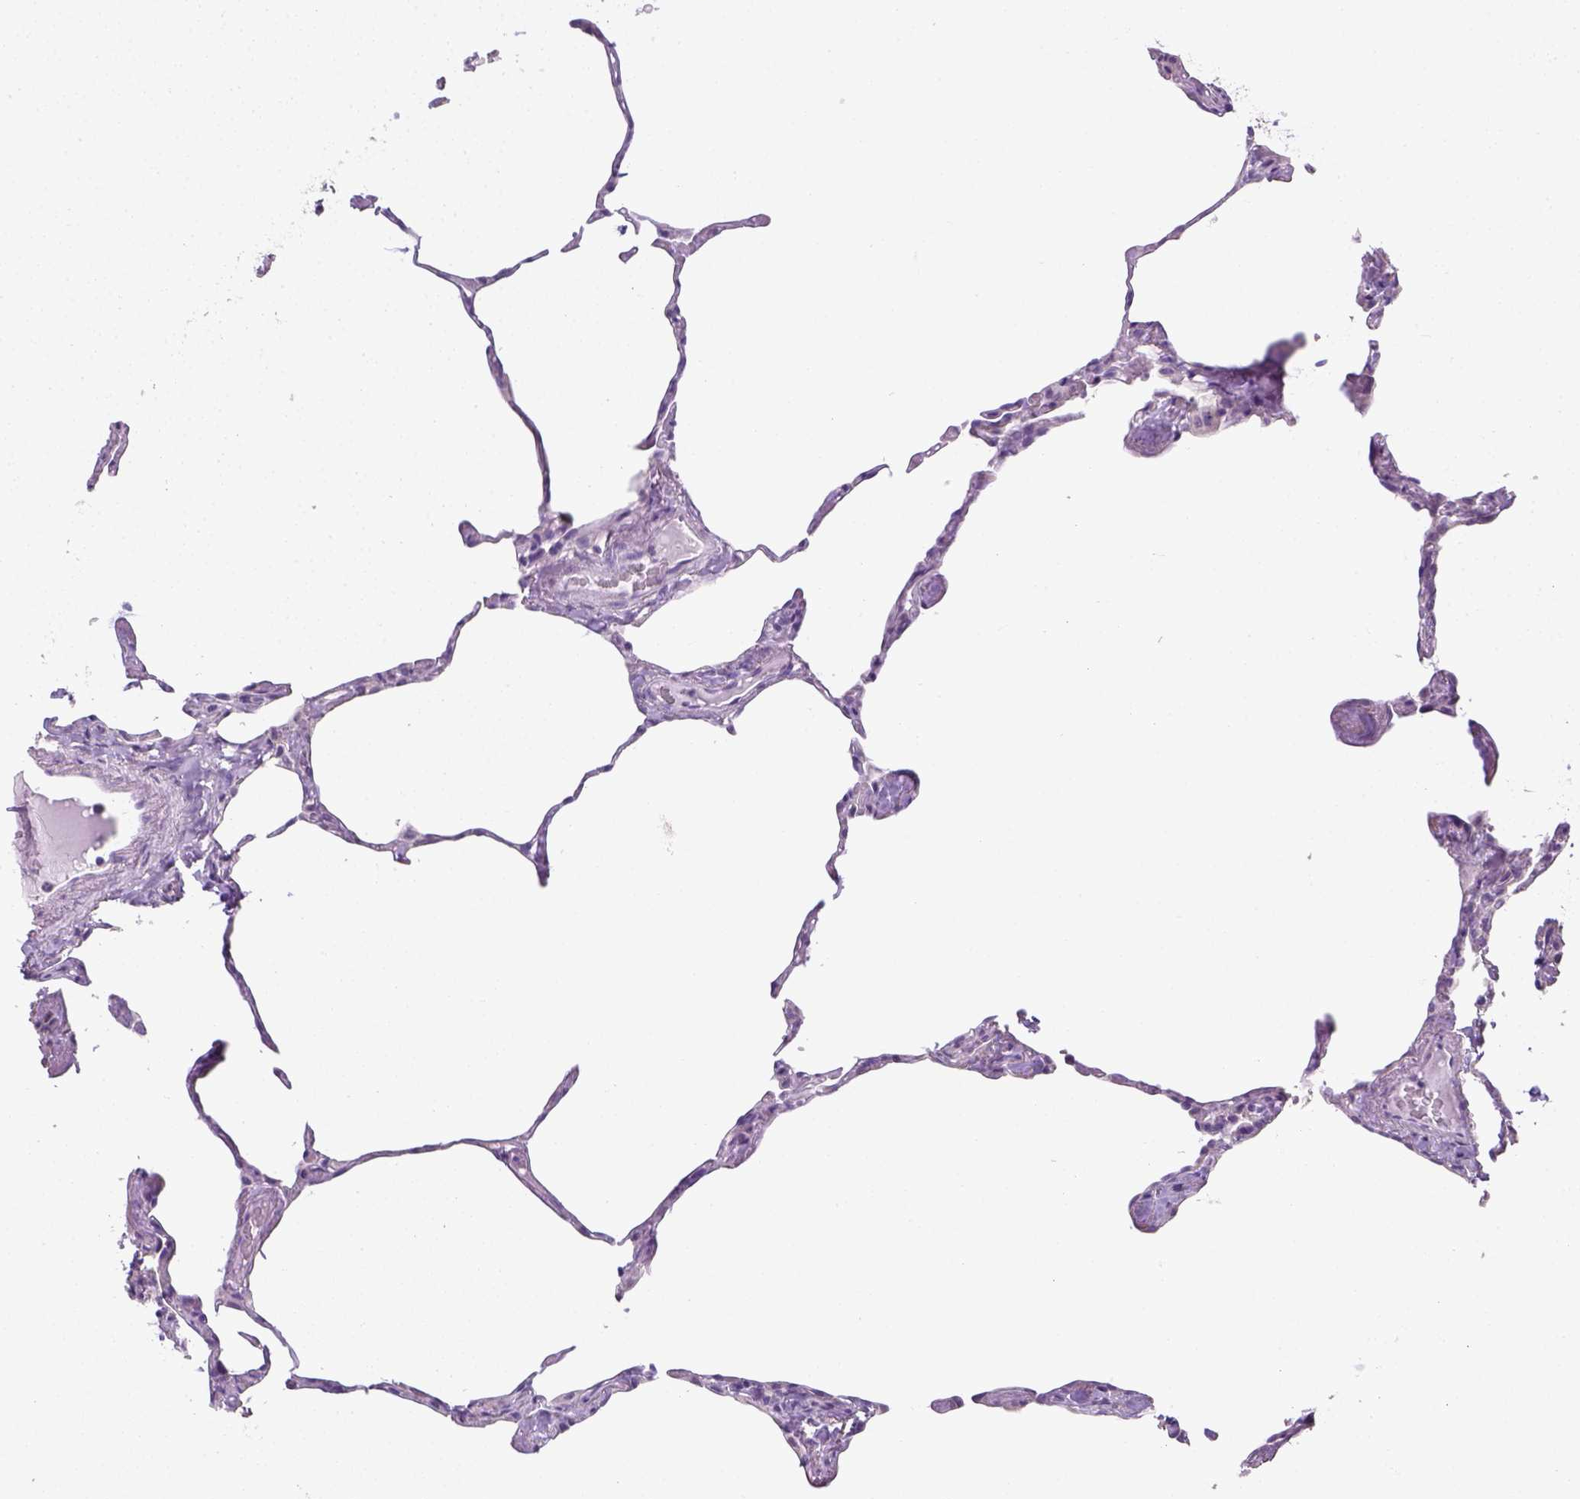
{"staining": {"intensity": "negative", "quantity": "none", "location": "none"}, "tissue": "lung", "cell_type": "Alveolar cells", "image_type": "normal", "snomed": [{"axis": "morphology", "description": "Normal tissue, NOS"}, {"axis": "topography", "description": "Lung"}], "caption": "Benign lung was stained to show a protein in brown. There is no significant staining in alveolar cells. The staining is performed using DAB brown chromogen with nuclei counter-stained in using hematoxylin.", "gene": "LGSN", "patient": {"sex": "male", "age": 65}}